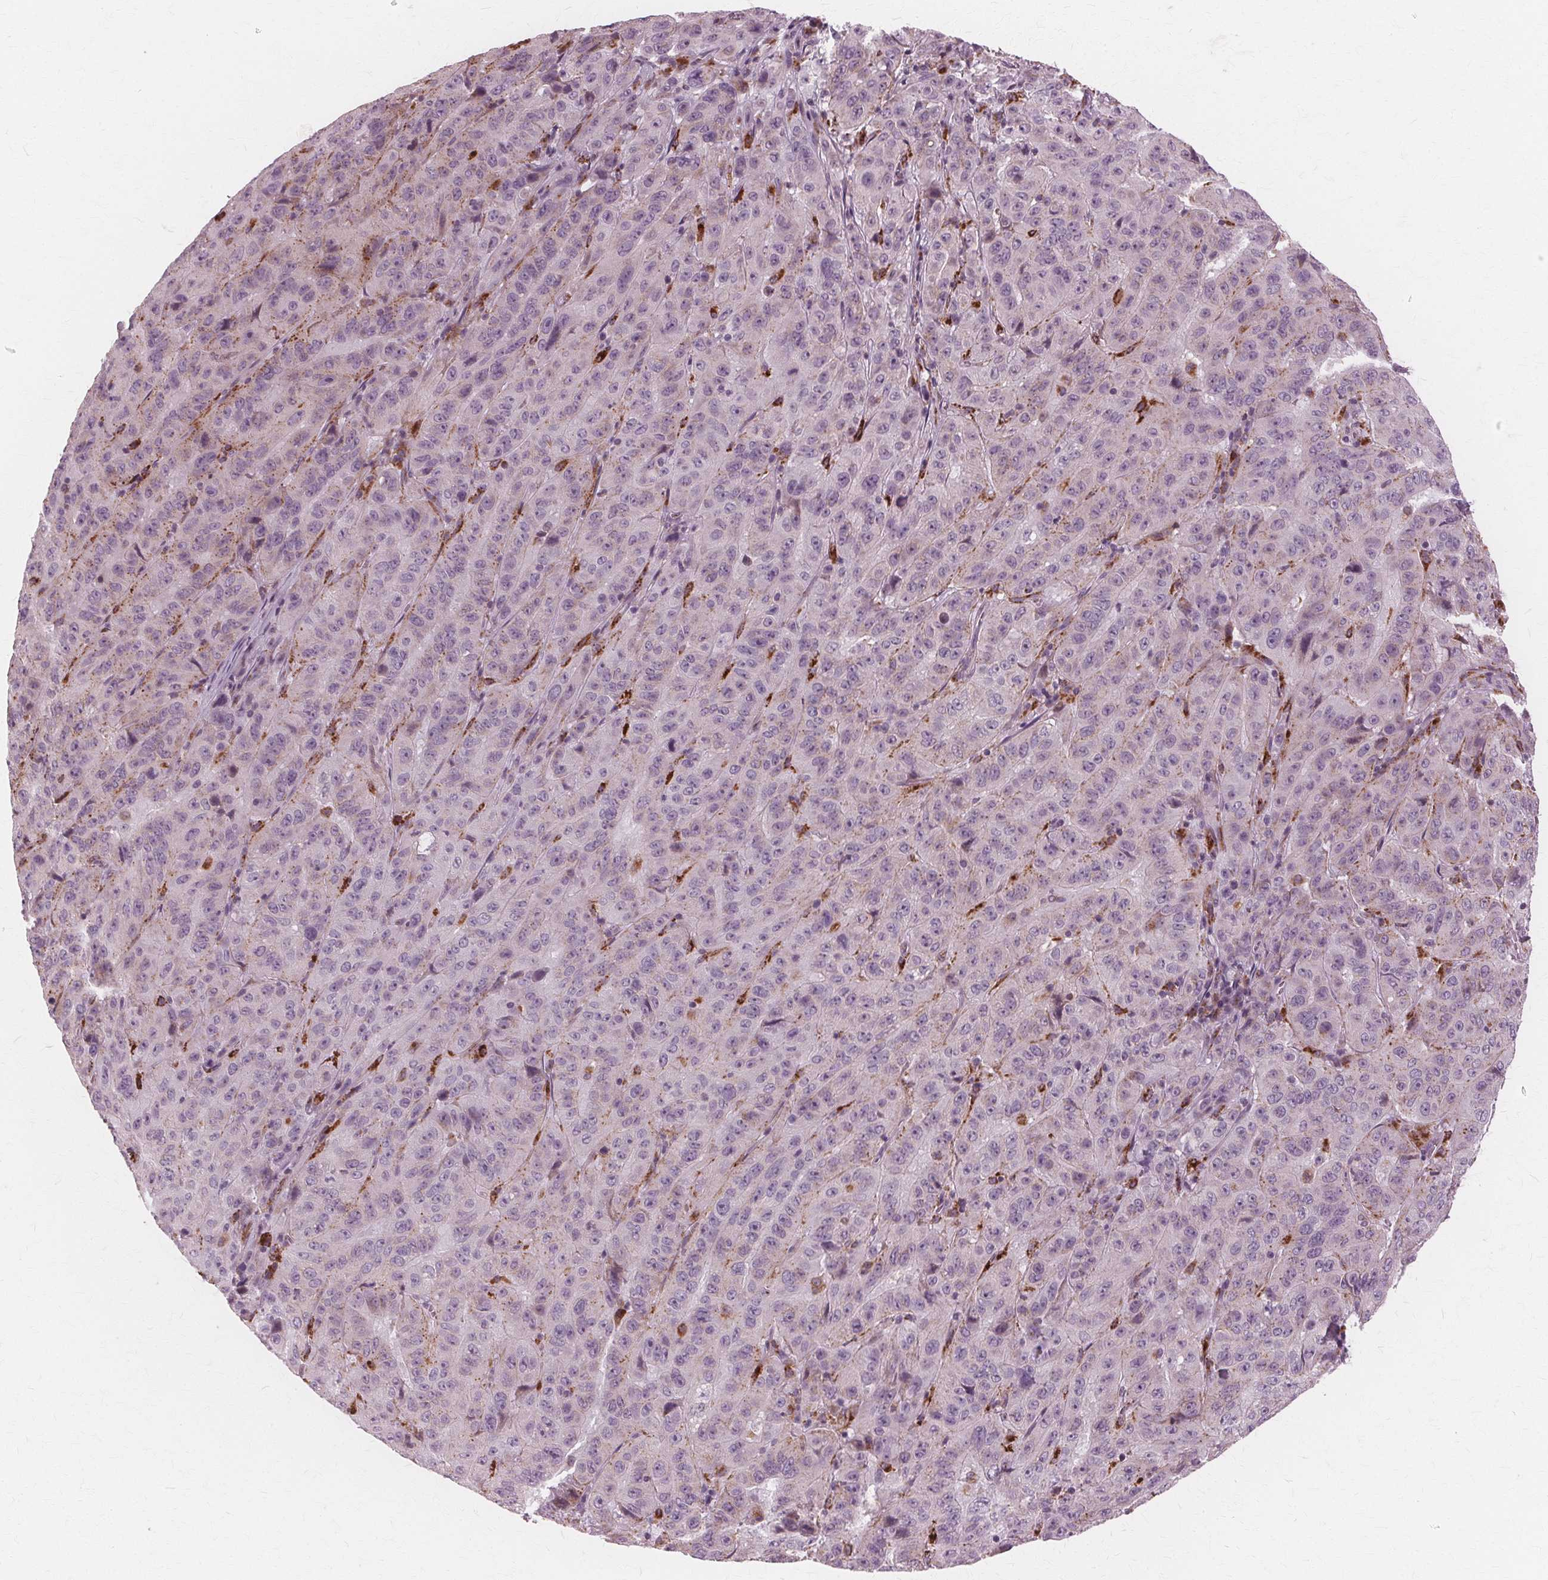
{"staining": {"intensity": "moderate", "quantity": "<25%", "location": "cytoplasmic/membranous"}, "tissue": "pancreatic cancer", "cell_type": "Tumor cells", "image_type": "cancer", "snomed": [{"axis": "morphology", "description": "Adenocarcinoma, NOS"}, {"axis": "topography", "description": "Pancreas"}], "caption": "A photomicrograph showing moderate cytoplasmic/membranous positivity in about <25% of tumor cells in pancreatic cancer, as visualized by brown immunohistochemical staining.", "gene": "DNASE2", "patient": {"sex": "male", "age": 63}}